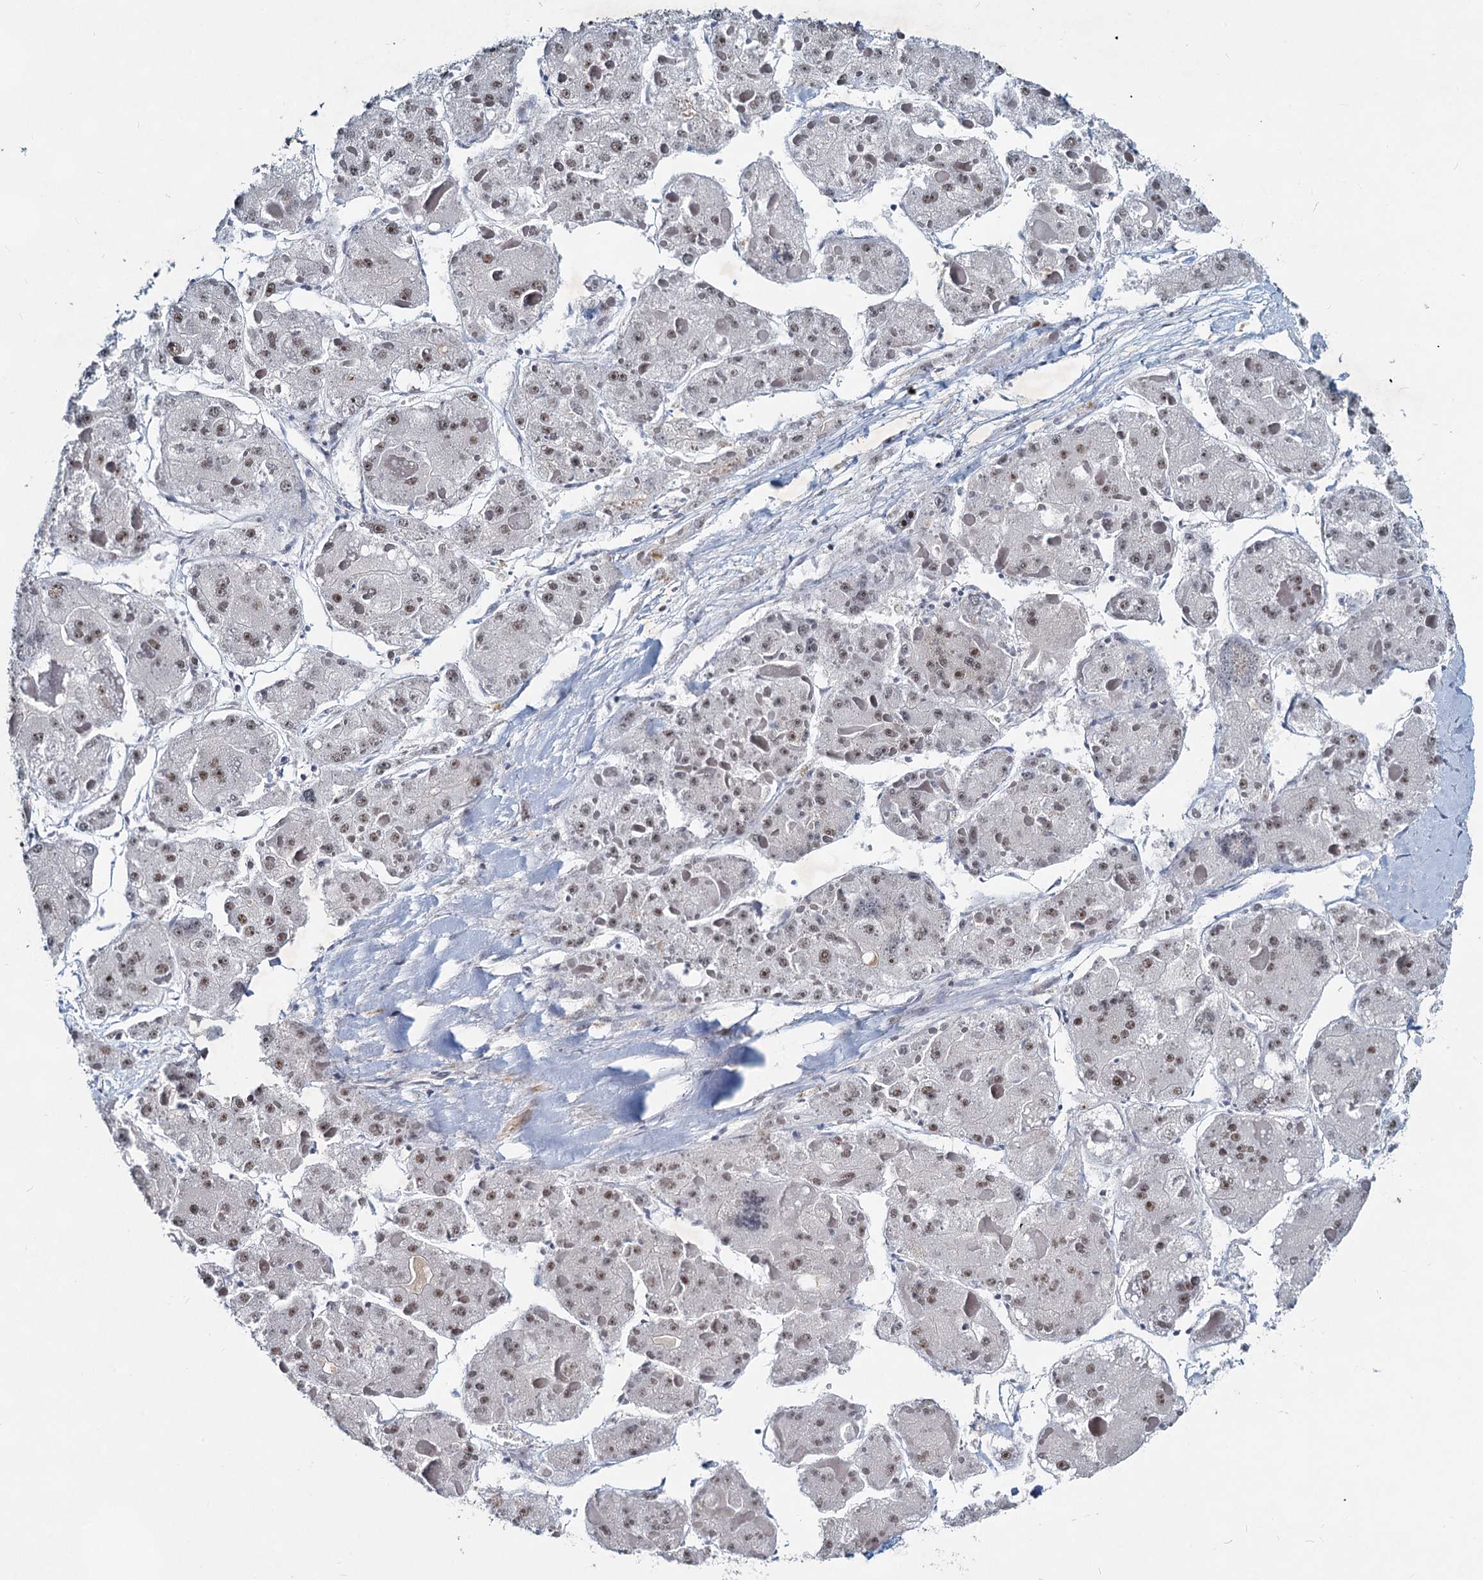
{"staining": {"intensity": "weak", "quantity": ">75%", "location": "nuclear"}, "tissue": "liver cancer", "cell_type": "Tumor cells", "image_type": "cancer", "snomed": [{"axis": "morphology", "description": "Carcinoma, Hepatocellular, NOS"}, {"axis": "topography", "description": "Liver"}], "caption": "Brown immunohistochemical staining in liver cancer demonstrates weak nuclear expression in approximately >75% of tumor cells.", "gene": "METTL14", "patient": {"sex": "female", "age": 73}}